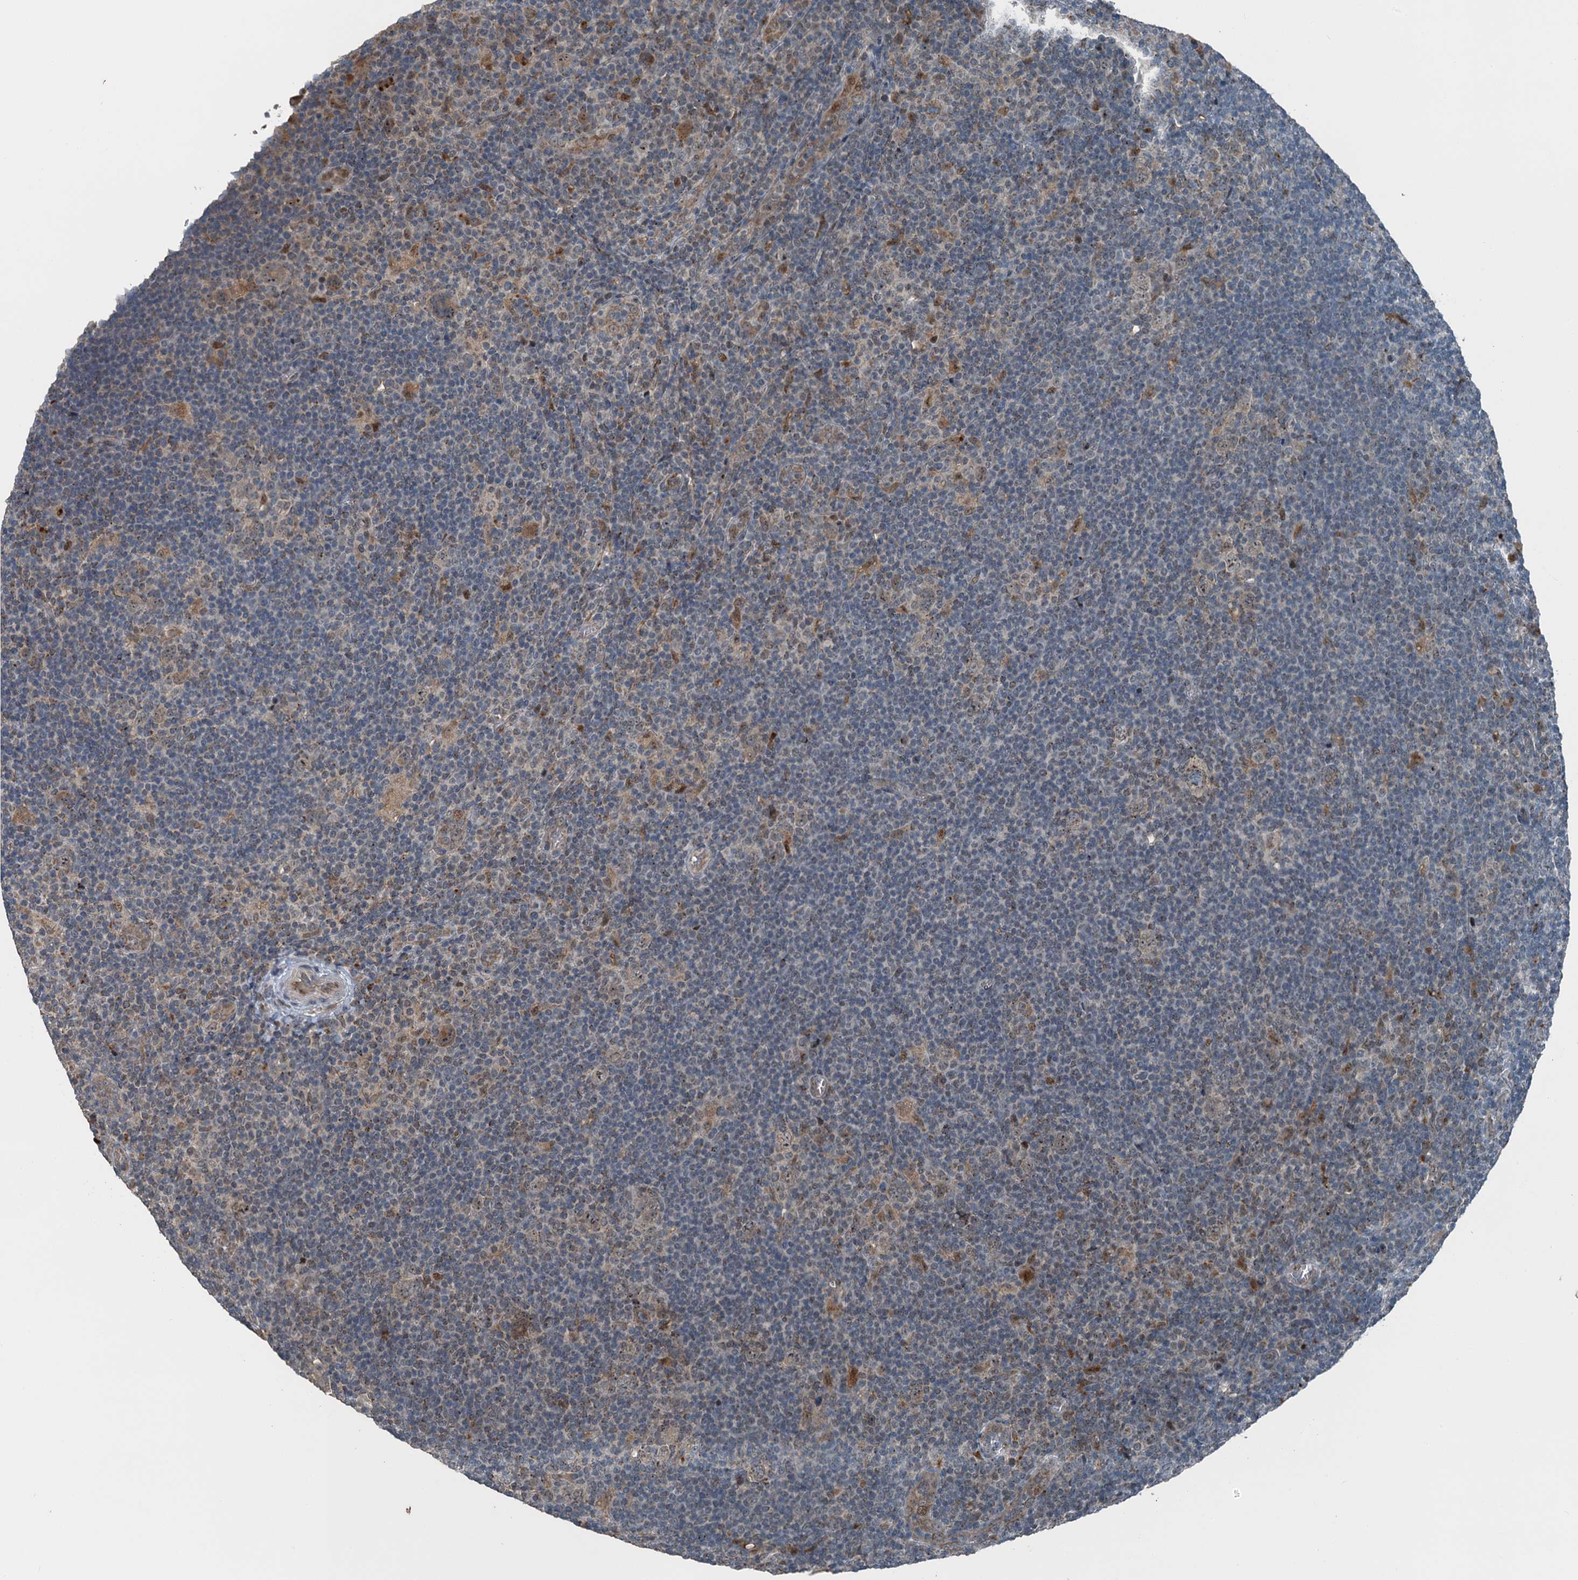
{"staining": {"intensity": "moderate", "quantity": "25%-75%", "location": "cytoplasmic/membranous"}, "tissue": "lymphoma", "cell_type": "Tumor cells", "image_type": "cancer", "snomed": [{"axis": "morphology", "description": "Hodgkin's disease, NOS"}, {"axis": "topography", "description": "Lymph node"}], "caption": "Protein positivity by IHC exhibits moderate cytoplasmic/membranous positivity in approximately 25%-75% of tumor cells in Hodgkin's disease.", "gene": "BMERB1", "patient": {"sex": "female", "age": 57}}